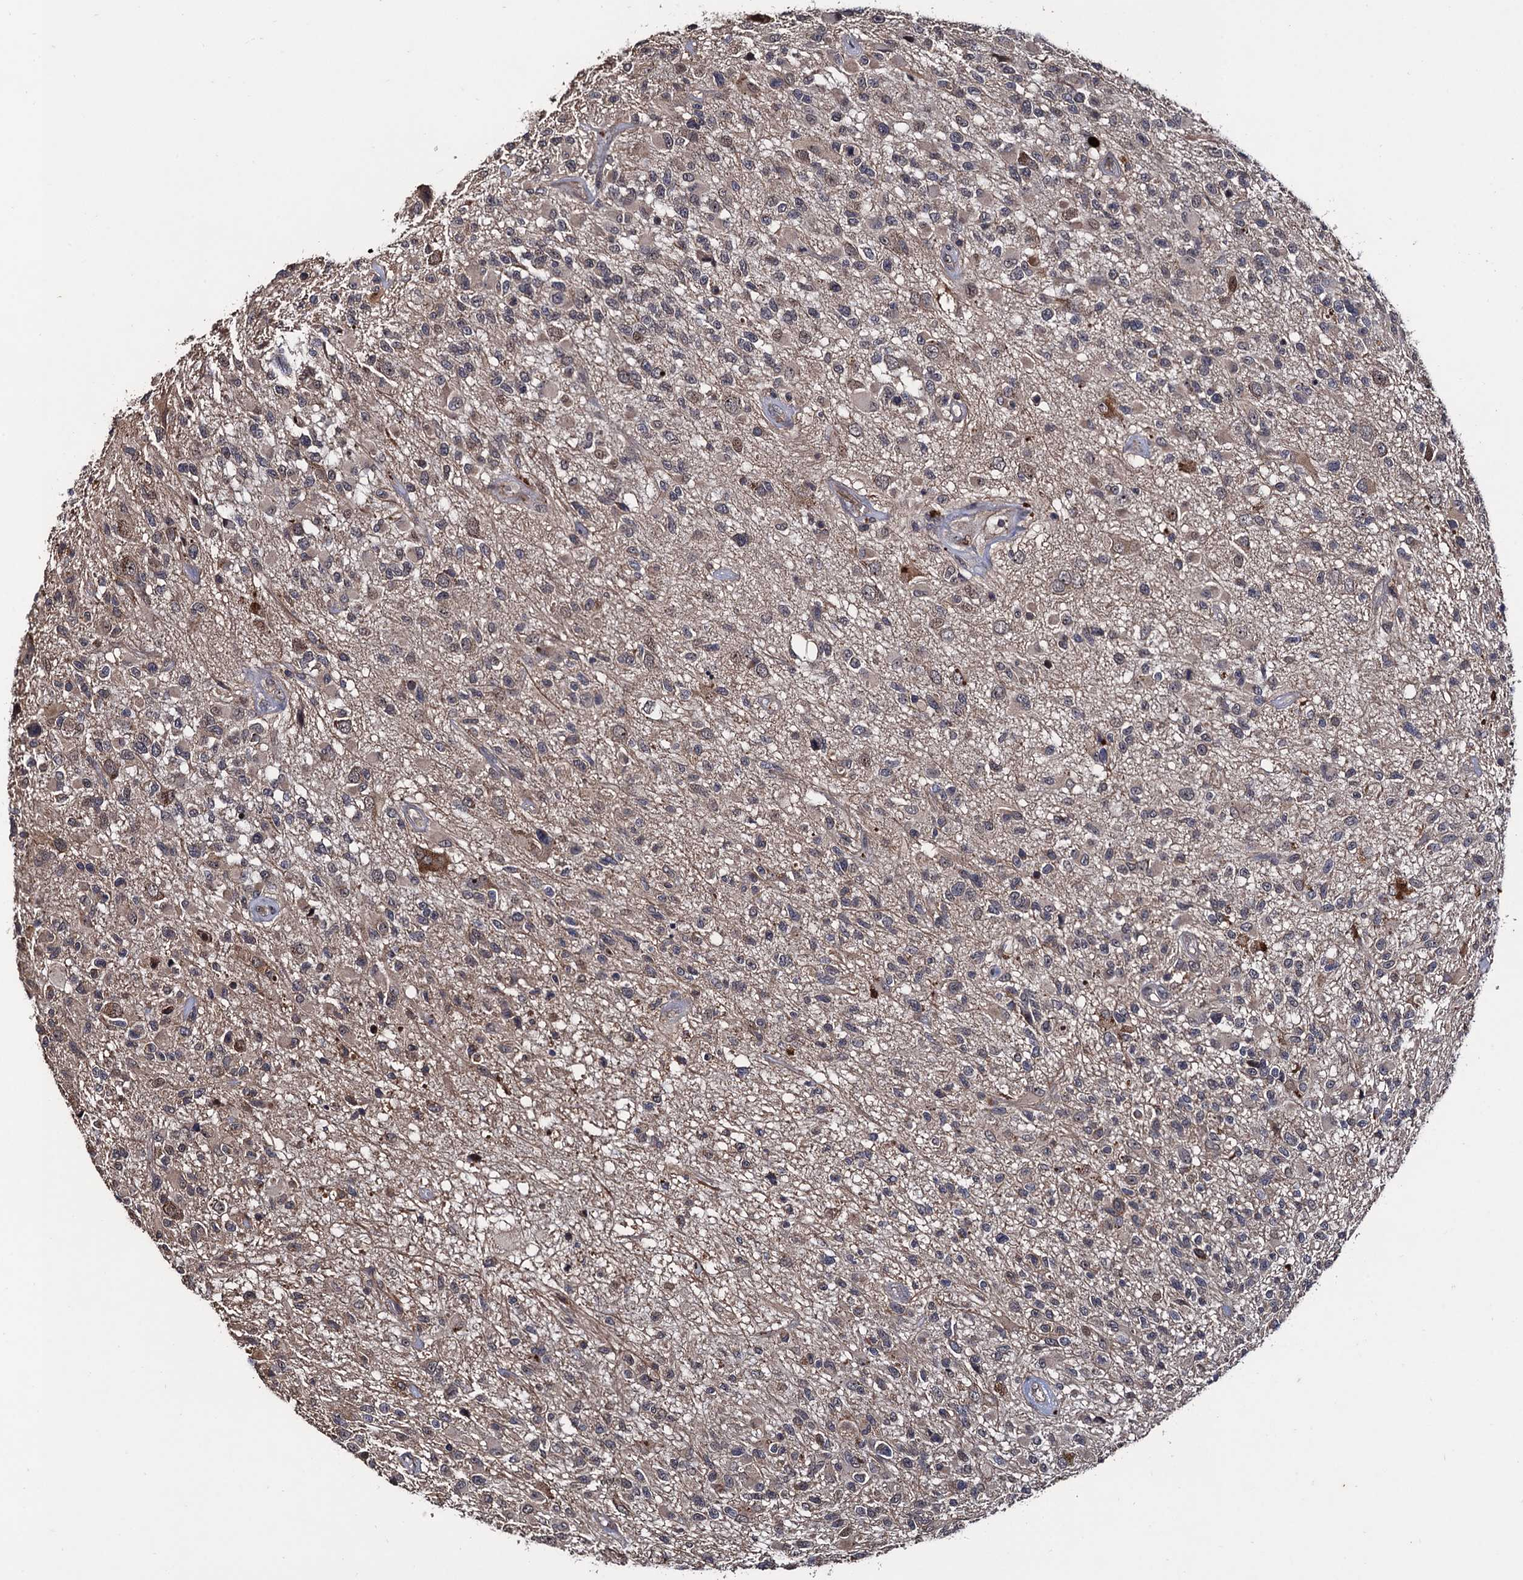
{"staining": {"intensity": "weak", "quantity": "25%-75%", "location": "cytoplasmic/membranous,nuclear"}, "tissue": "glioma", "cell_type": "Tumor cells", "image_type": "cancer", "snomed": [{"axis": "morphology", "description": "Glioma, malignant, High grade"}, {"axis": "morphology", "description": "Glioblastoma, NOS"}, {"axis": "topography", "description": "Brain"}], "caption": "Weak cytoplasmic/membranous and nuclear protein expression is present in about 25%-75% of tumor cells in glioma. The staining was performed using DAB (3,3'-diaminobenzidine) to visualize the protein expression in brown, while the nuclei were stained in blue with hematoxylin (Magnification: 20x).", "gene": "LRRC63", "patient": {"sex": "male", "age": 60}}